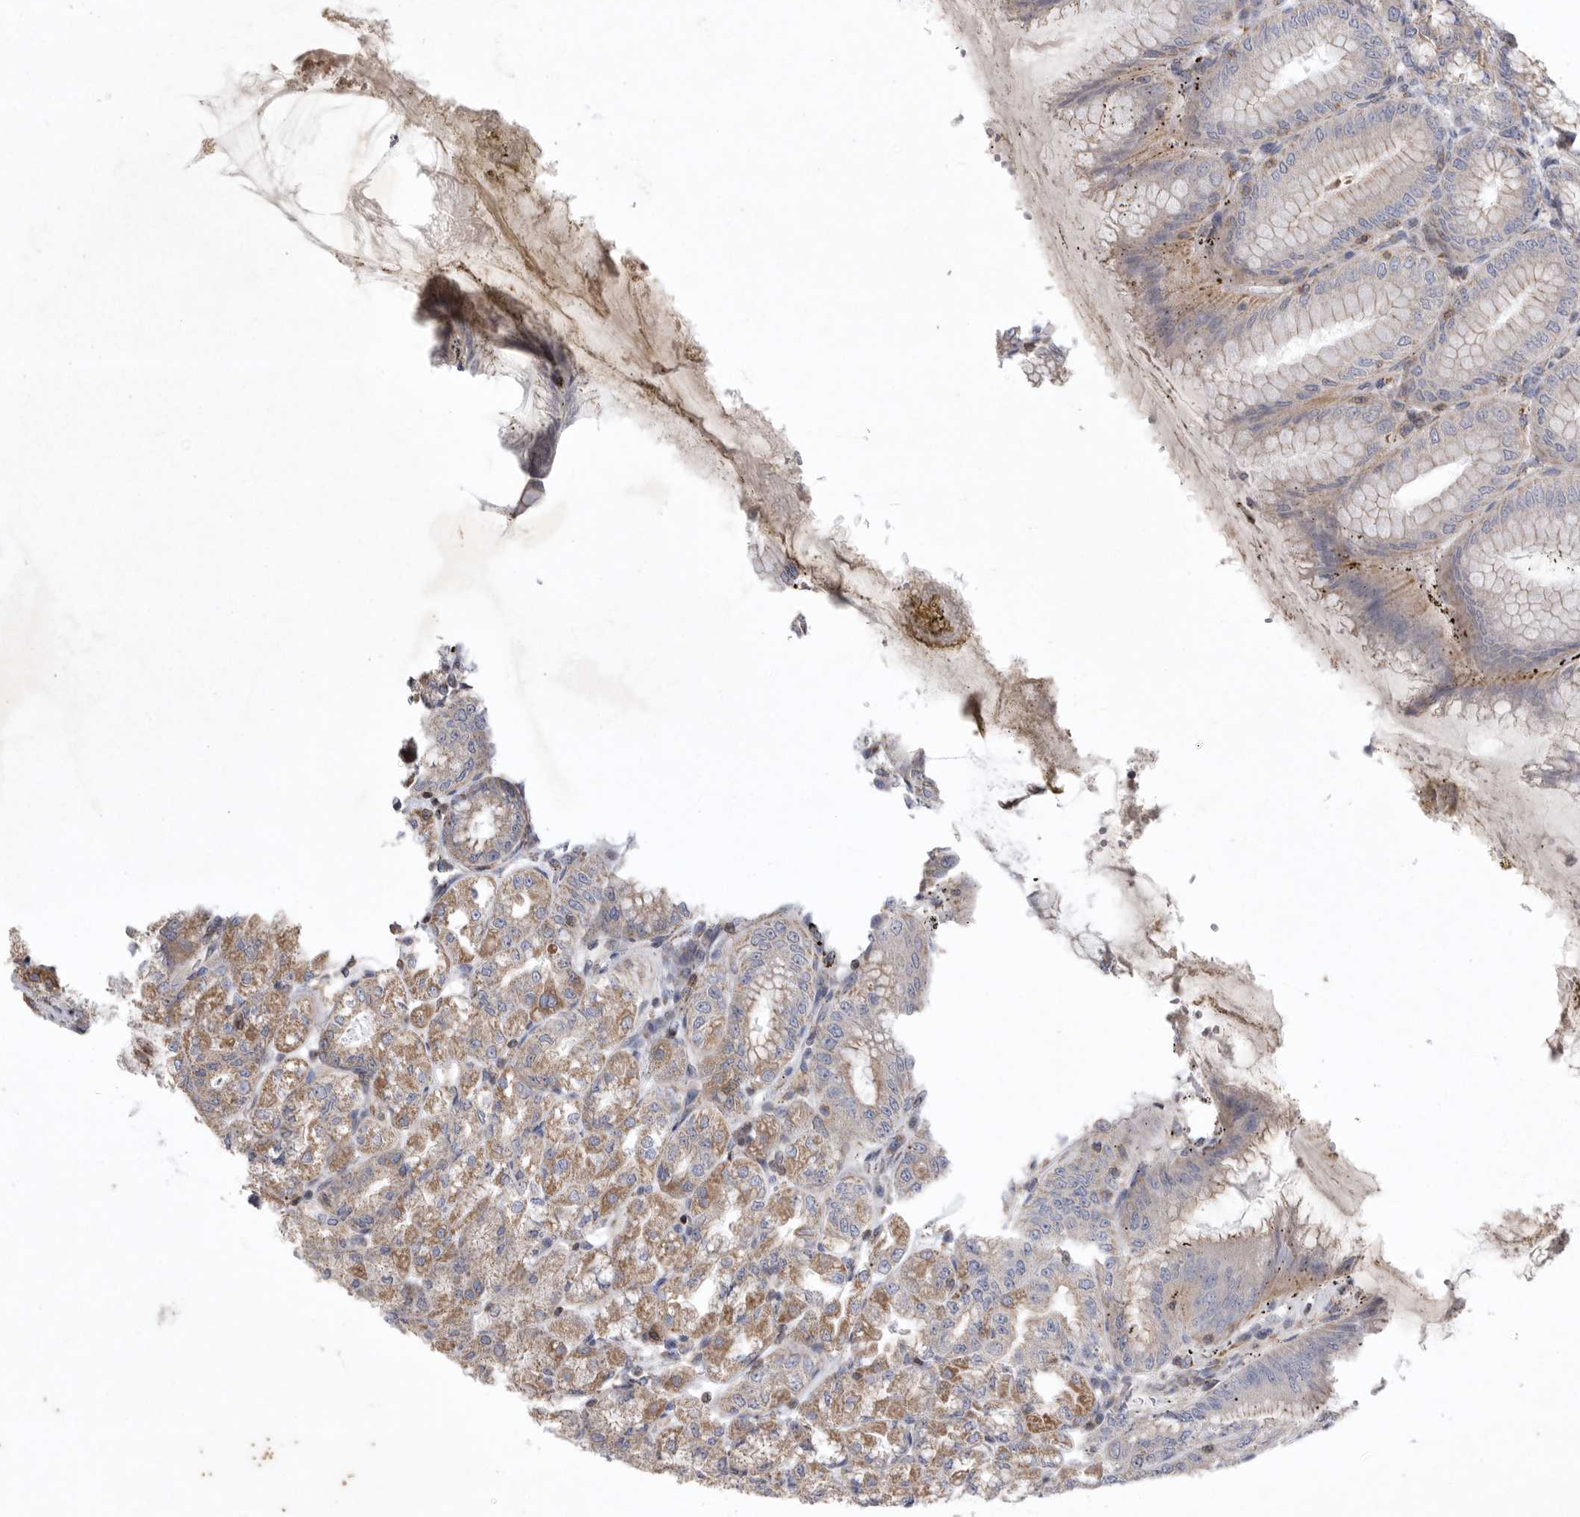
{"staining": {"intensity": "moderate", "quantity": "25%-75%", "location": "cytoplasmic/membranous"}, "tissue": "stomach", "cell_type": "Glandular cells", "image_type": "normal", "snomed": [{"axis": "morphology", "description": "Normal tissue, NOS"}, {"axis": "topography", "description": "Stomach, lower"}], "caption": "A high-resolution photomicrograph shows IHC staining of benign stomach, which reveals moderate cytoplasmic/membranous positivity in approximately 25%-75% of glandular cells. The staining is performed using DAB brown chromogen to label protein expression. The nuclei are counter-stained blue using hematoxylin.", "gene": "MPZL1", "patient": {"sex": "male", "age": 71}}